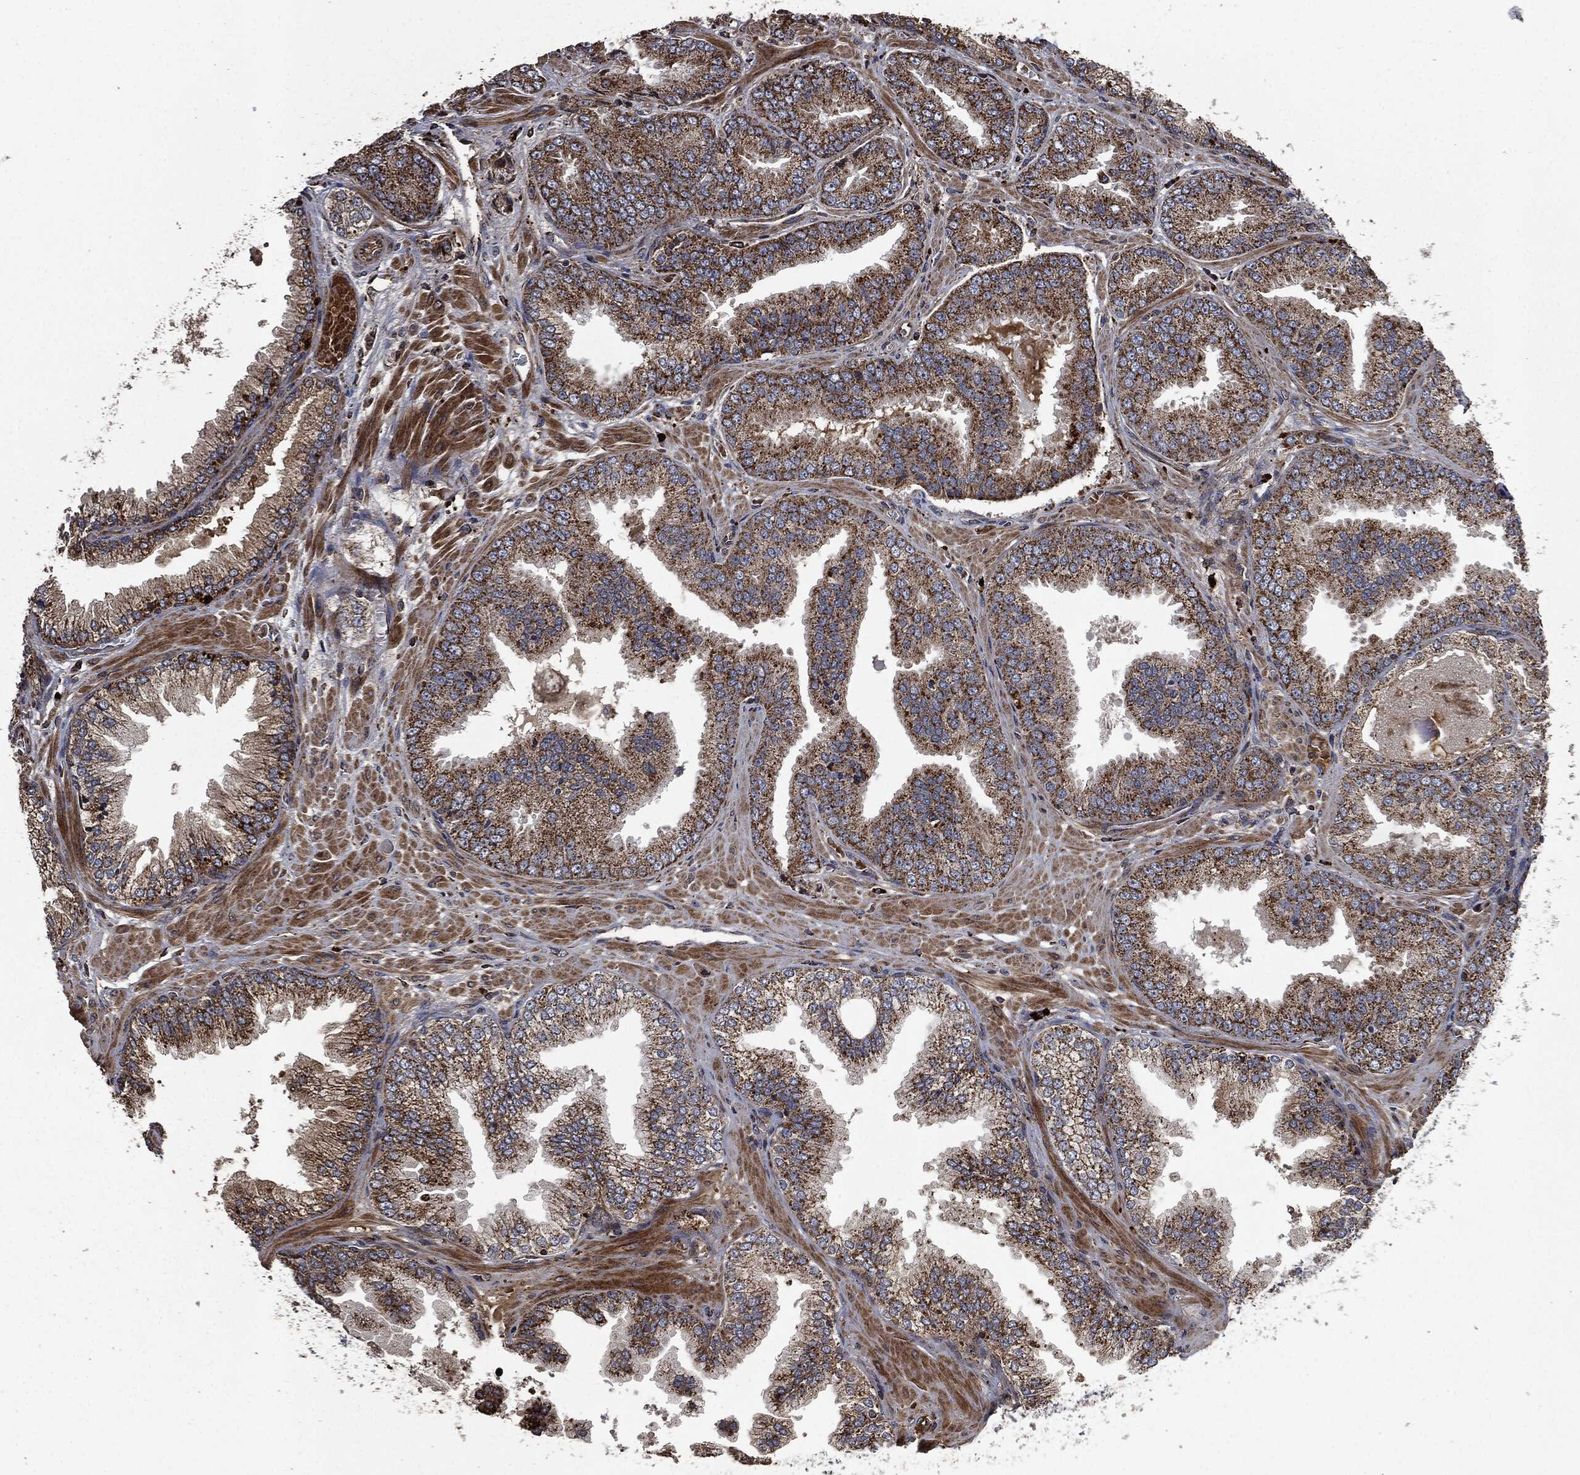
{"staining": {"intensity": "strong", "quantity": ">75%", "location": "cytoplasmic/membranous"}, "tissue": "prostate cancer", "cell_type": "Tumor cells", "image_type": "cancer", "snomed": [{"axis": "morphology", "description": "Adenocarcinoma, Low grade"}, {"axis": "topography", "description": "Prostate"}], "caption": "Immunohistochemical staining of adenocarcinoma (low-grade) (prostate) demonstrates high levels of strong cytoplasmic/membranous protein positivity in about >75% of tumor cells. Immunohistochemistry (ihc) stains the protein of interest in brown and the nuclei are stained blue.", "gene": "RYK", "patient": {"sex": "male", "age": 72}}